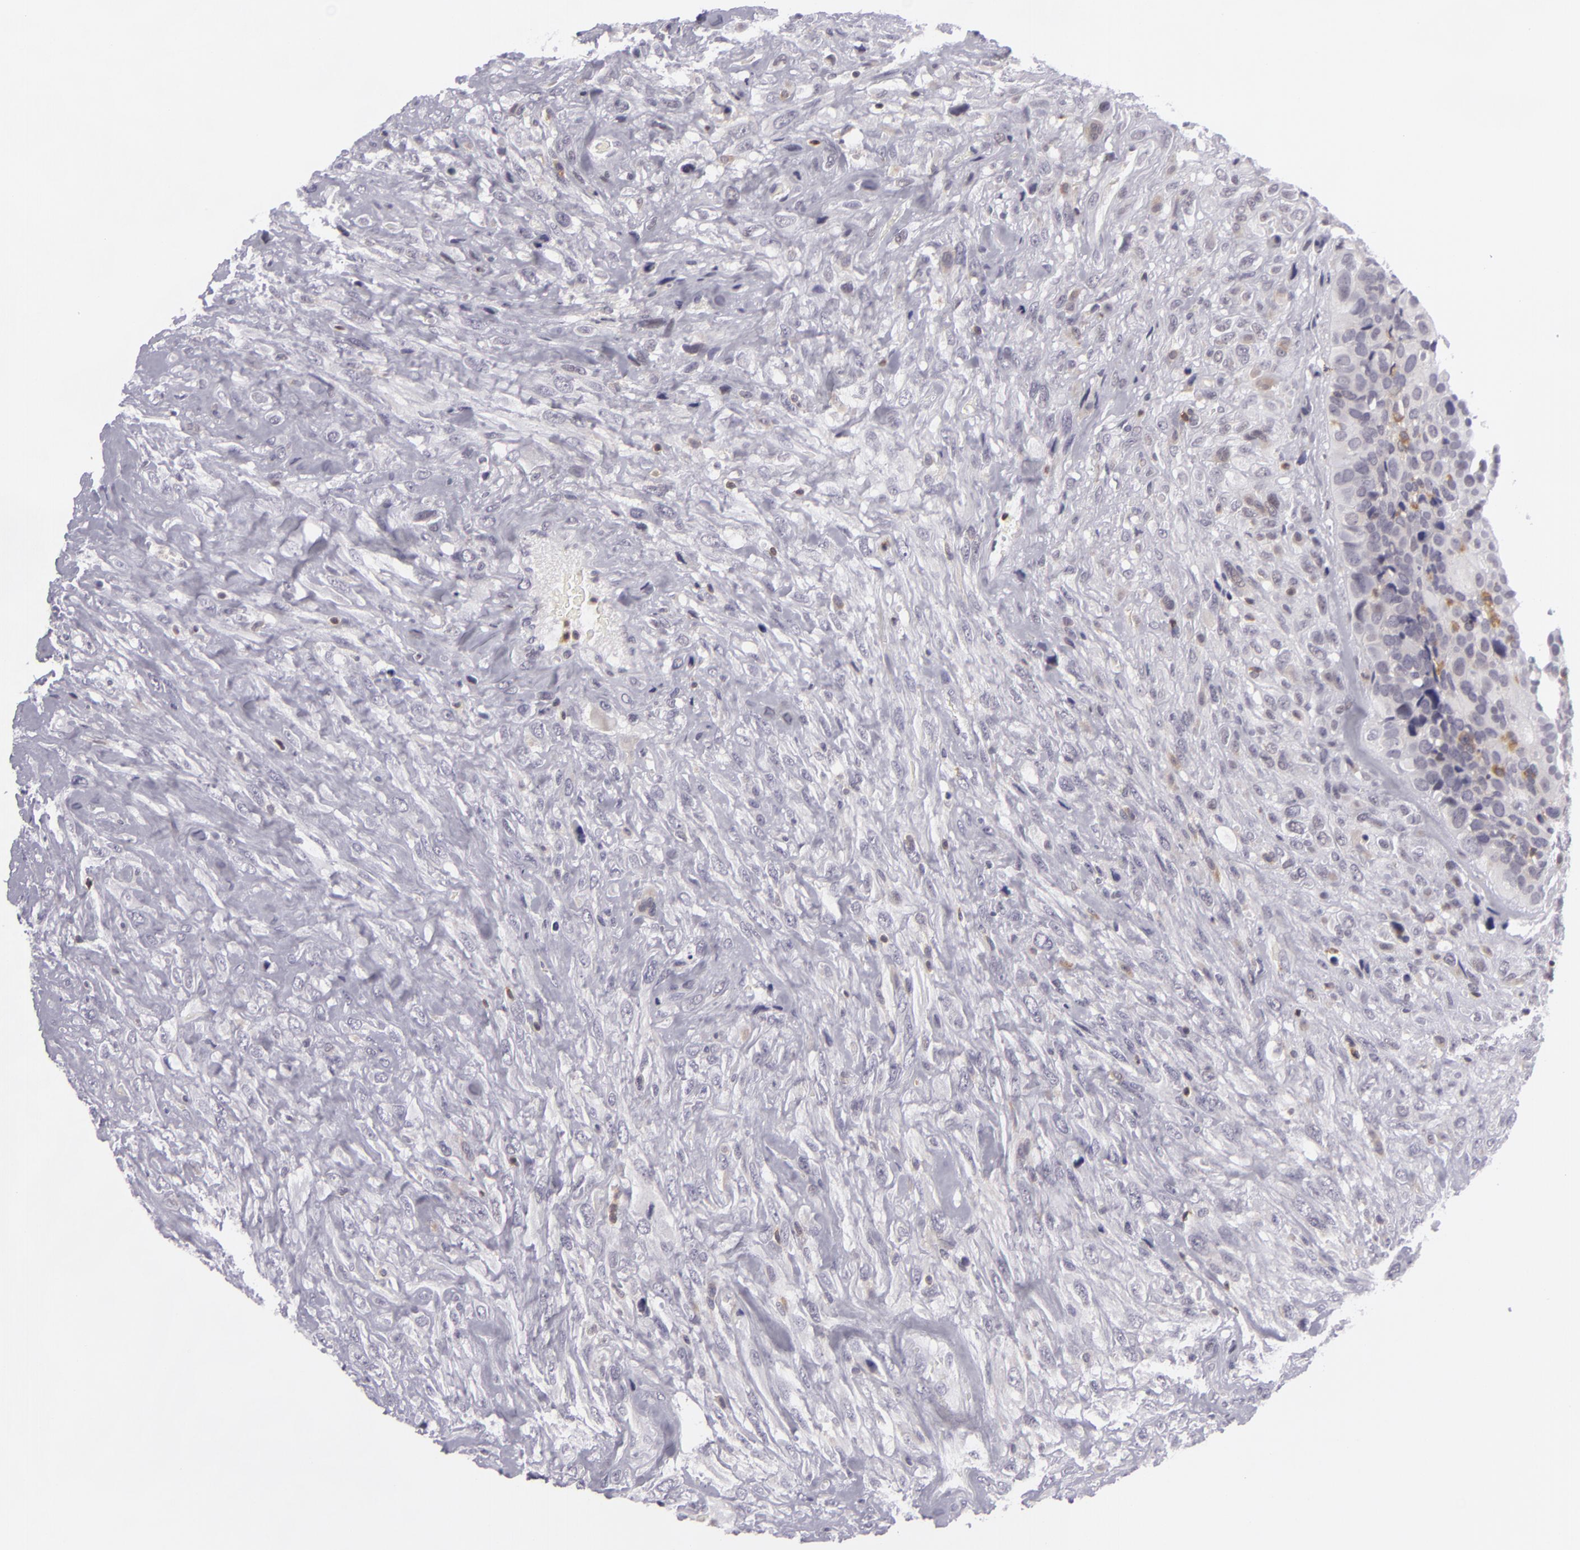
{"staining": {"intensity": "weak", "quantity": "25%-75%", "location": "cytoplasmic/membranous"}, "tissue": "breast cancer", "cell_type": "Tumor cells", "image_type": "cancer", "snomed": [{"axis": "morphology", "description": "Neoplasm, malignant, NOS"}, {"axis": "topography", "description": "Breast"}], "caption": "High-power microscopy captured an immunohistochemistry (IHC) photomicrograph of breast cancer (neoplasm (malignant)), revealing weak cytoplasmic/membranous staining in approximately 25%-75% of tumor cells.", "gene": "KCNAB2", "patient": {"sex": "female", "age": 50}}